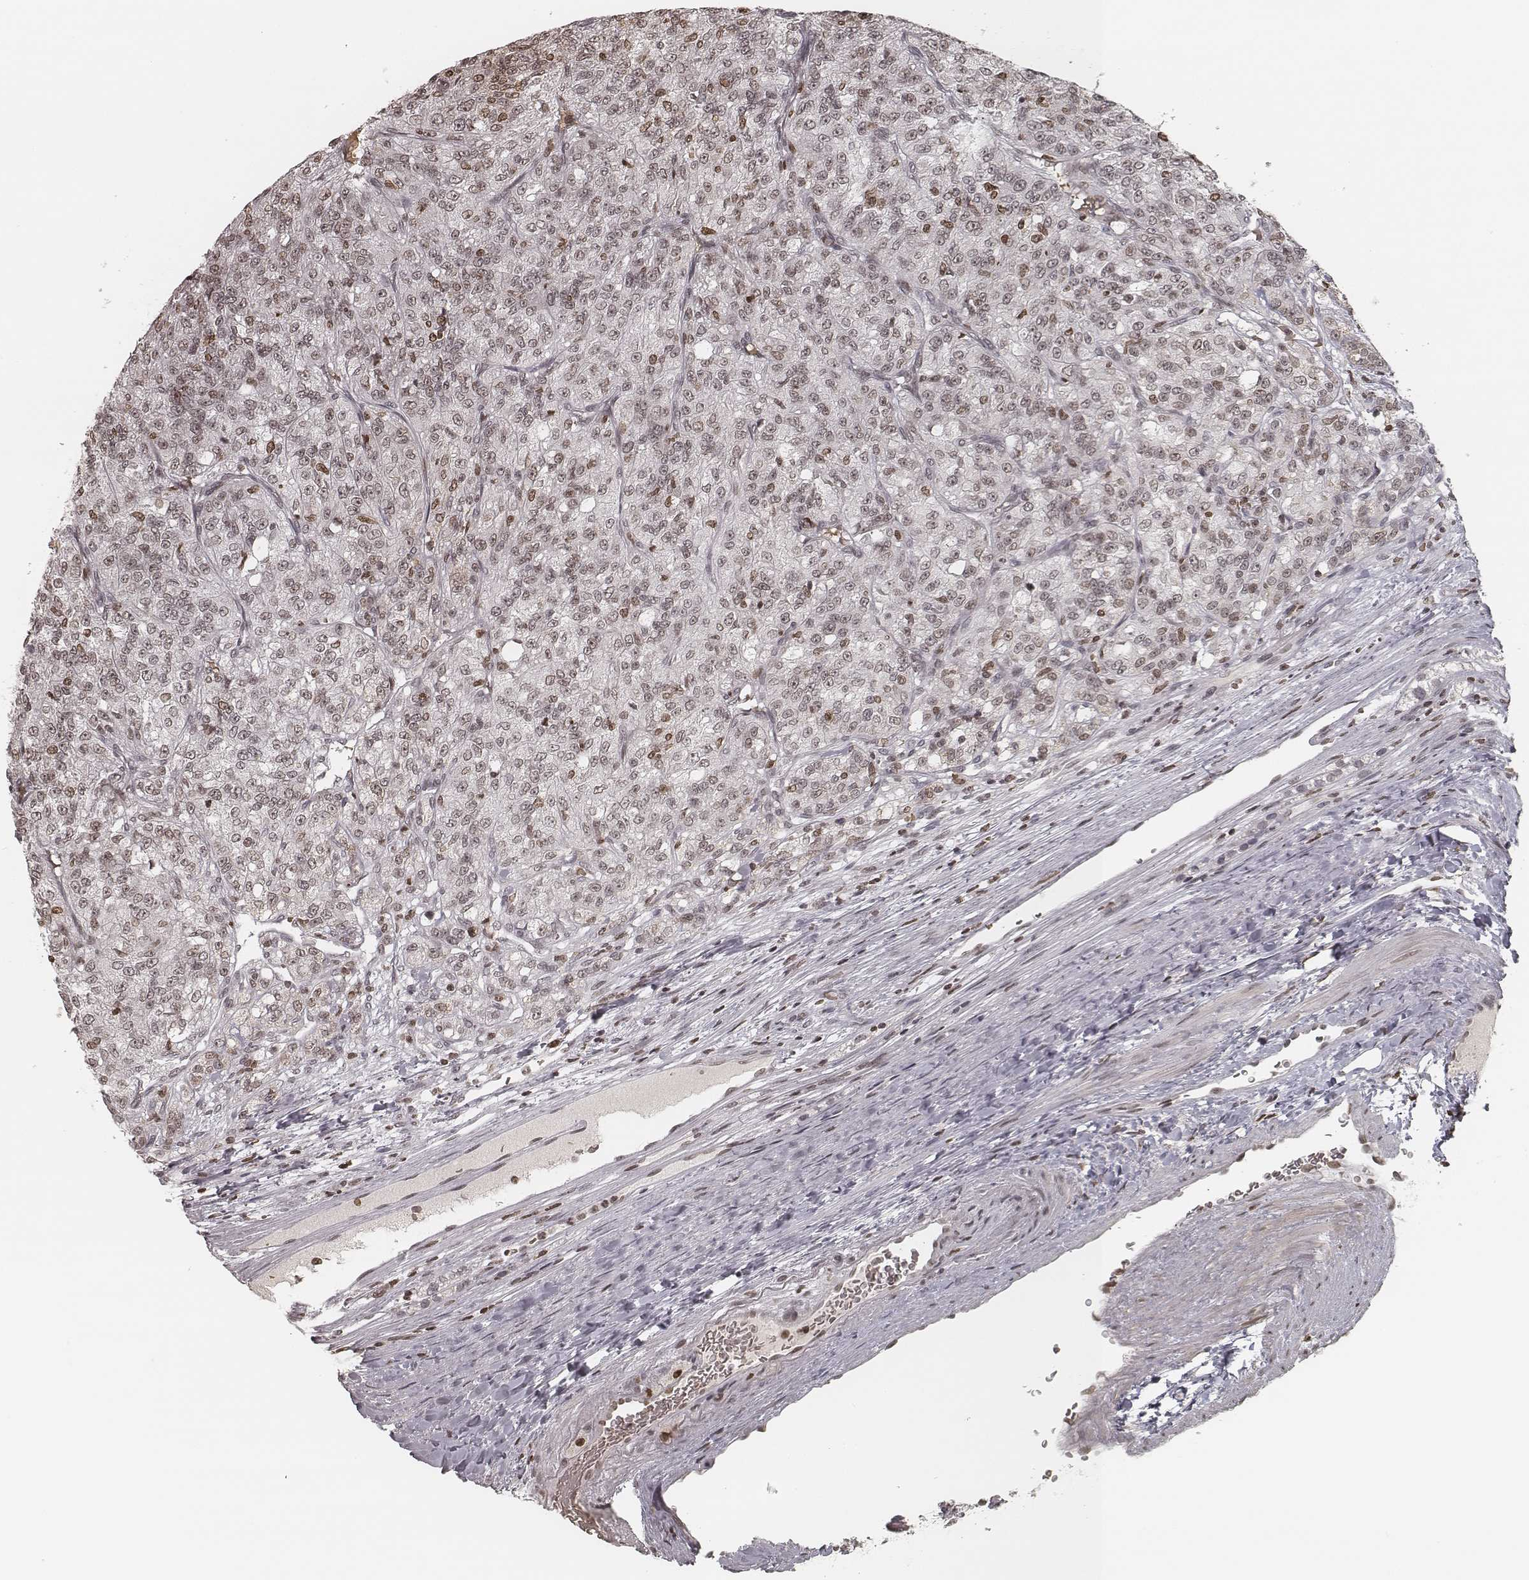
{"staining": {"intensity": "weak", "quantity": "<25%", "location": "nuclear"}, "tissue": "renal cancer", "cell_type": "Tumor cells", "image_type": "cancer", "snomed": [{"axis": "morphology", "description": "Adenocarcinoma, NOS"}, {"axis": "topography", "description": "Kidney"}], "caption": "An immunohistochemistry (IHC) photomicrograph of adenocarcinoma (renal) is shown. There is no staining in tumor cells of adenocarcinoma (renal).", "gene": "HMGA2", "patient": {"sex": "female", "age": 63}}